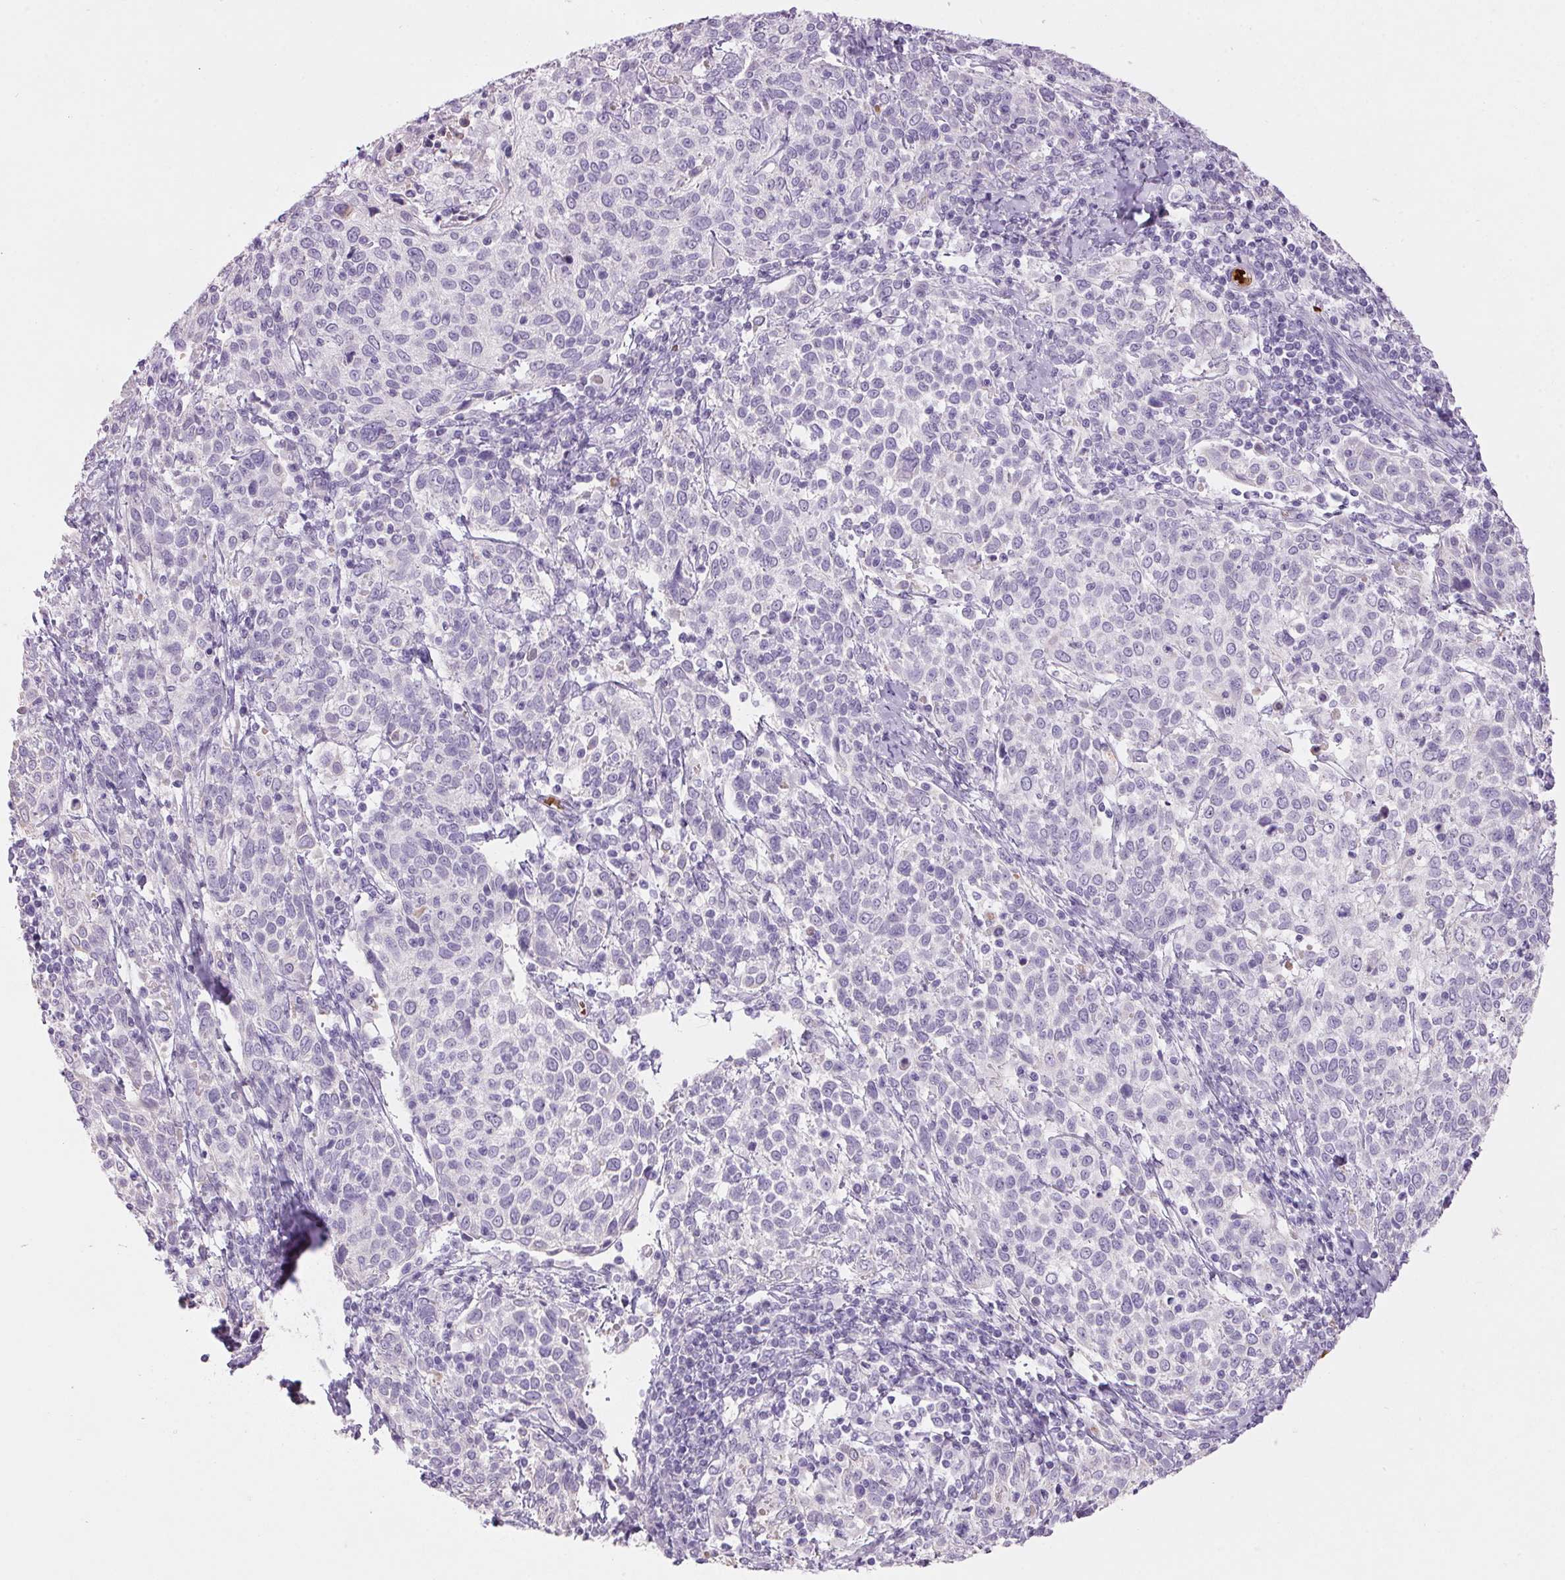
{"staining": {"intensity": "negative", "quantity": "none", "location": "none"}, "tissue": "cervical cancer", "cell_type": "Tumor cells", "image_type": "cancer", "snomed": [{"axis": "morphology", "description": "Squamous cell carcinoma, NOS"}, {"axis": "topography", "description": "Cervix"}], "caption": "IHC of human squamous cell carcinoma (cervical) displays no expression in tumor cells. (DAB immunohistochemistry (IHC) with hematoxylin counter stain).", "gene": "HBQ1", "patient": {"sex": "female", "age": 61}}